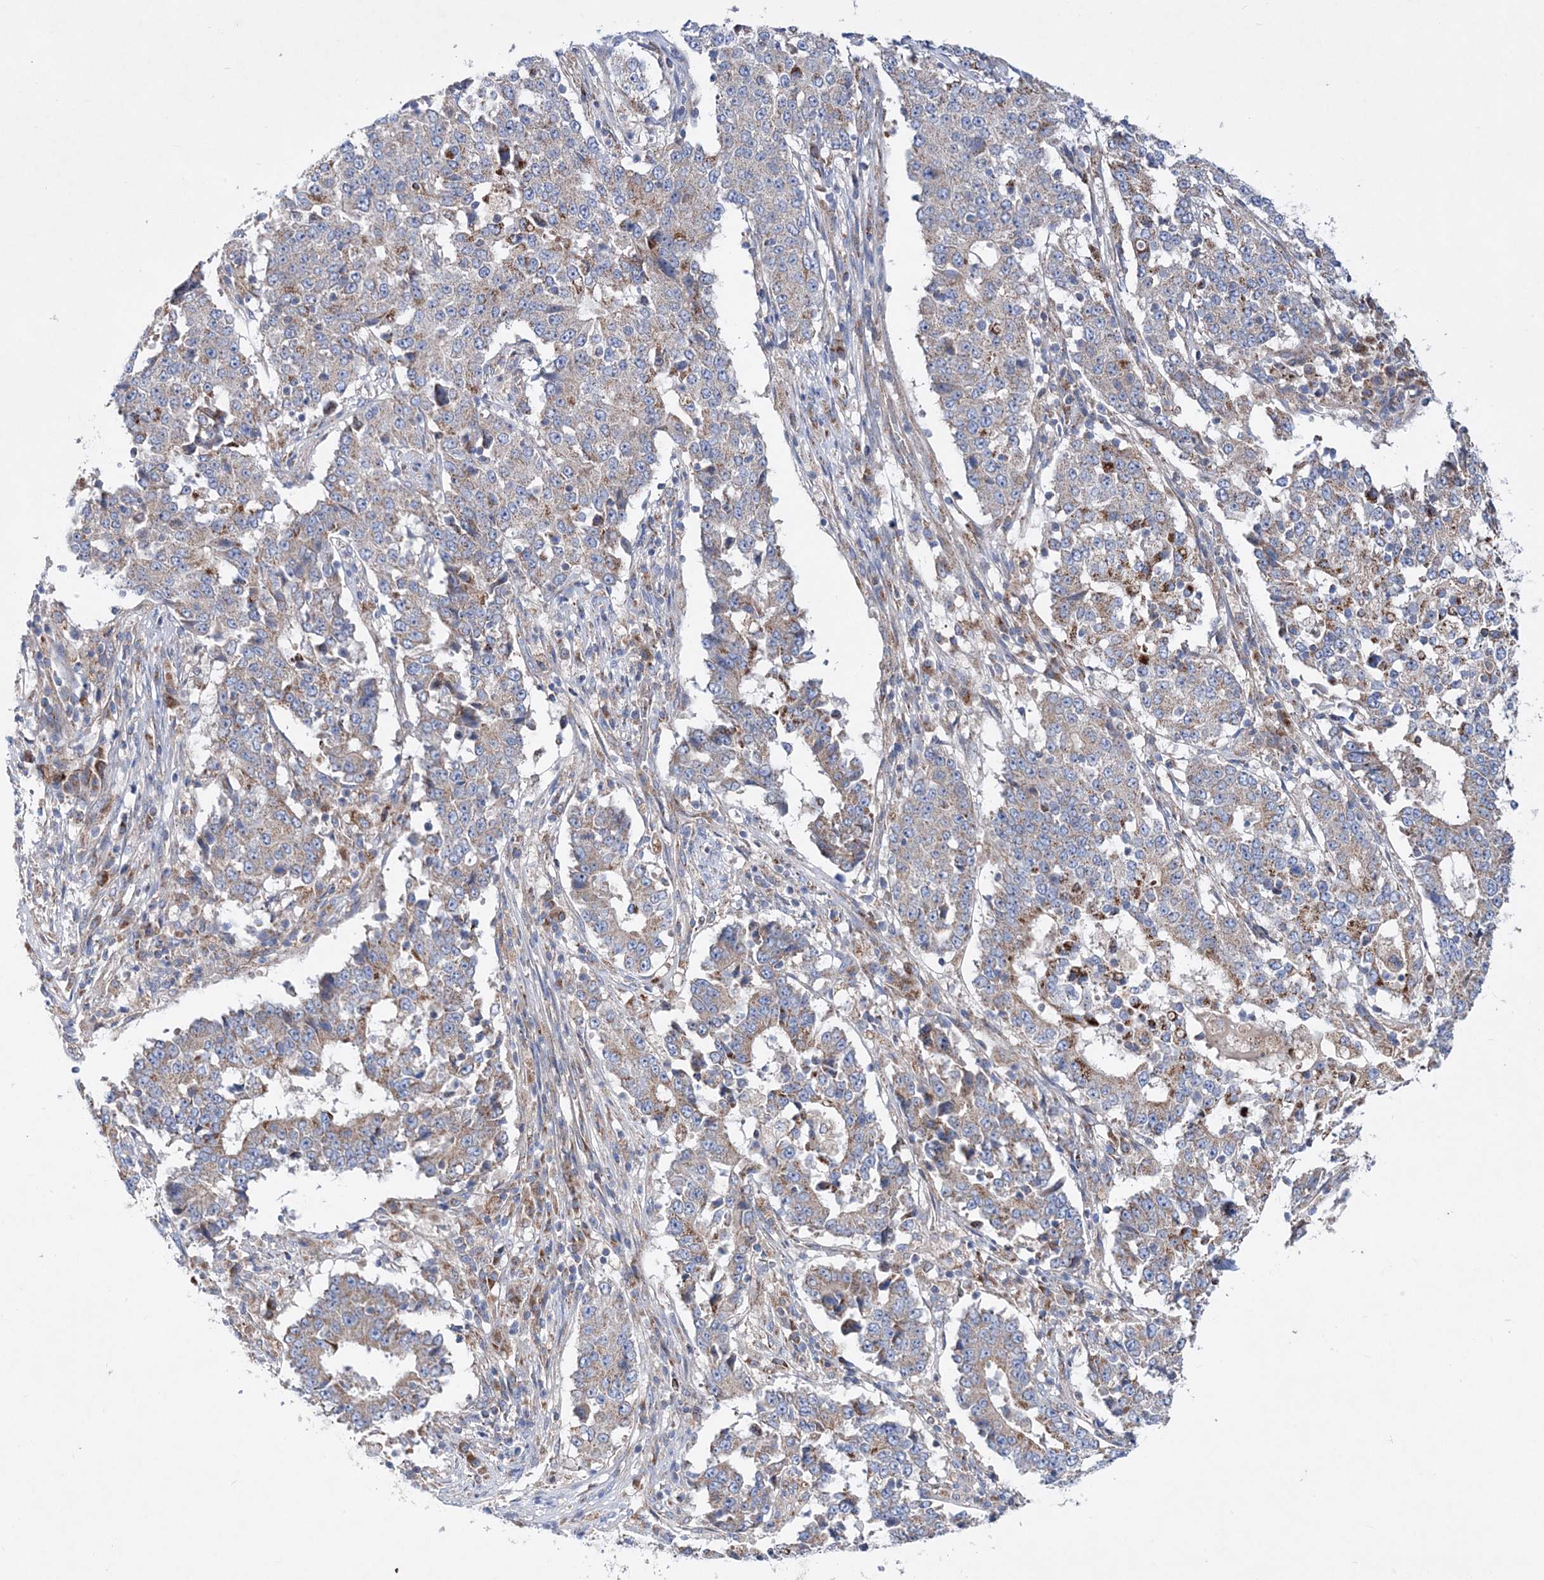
{"staining": {"intensity": "moderate", "quantity": "<25%", "location": "cytoplasmic/membranous"}, "tissue": "stomach cancer", "cell_type": "Tumor cells", "image_type": "cancer", "snomed": [{"axis": "morphology", "description": "Adenocarcinoma, NOS"}, {"axis": "topography", "description": "Stomach"}], "caption": "Stomach cancer (adenocarcinoma) stained with a brown dye reveals moderate cytoplasmic/membranous positive expression in about <25% of tumor cells.", "gene": "NGLY1", "patient": {"sex": "male", "age": 59}}